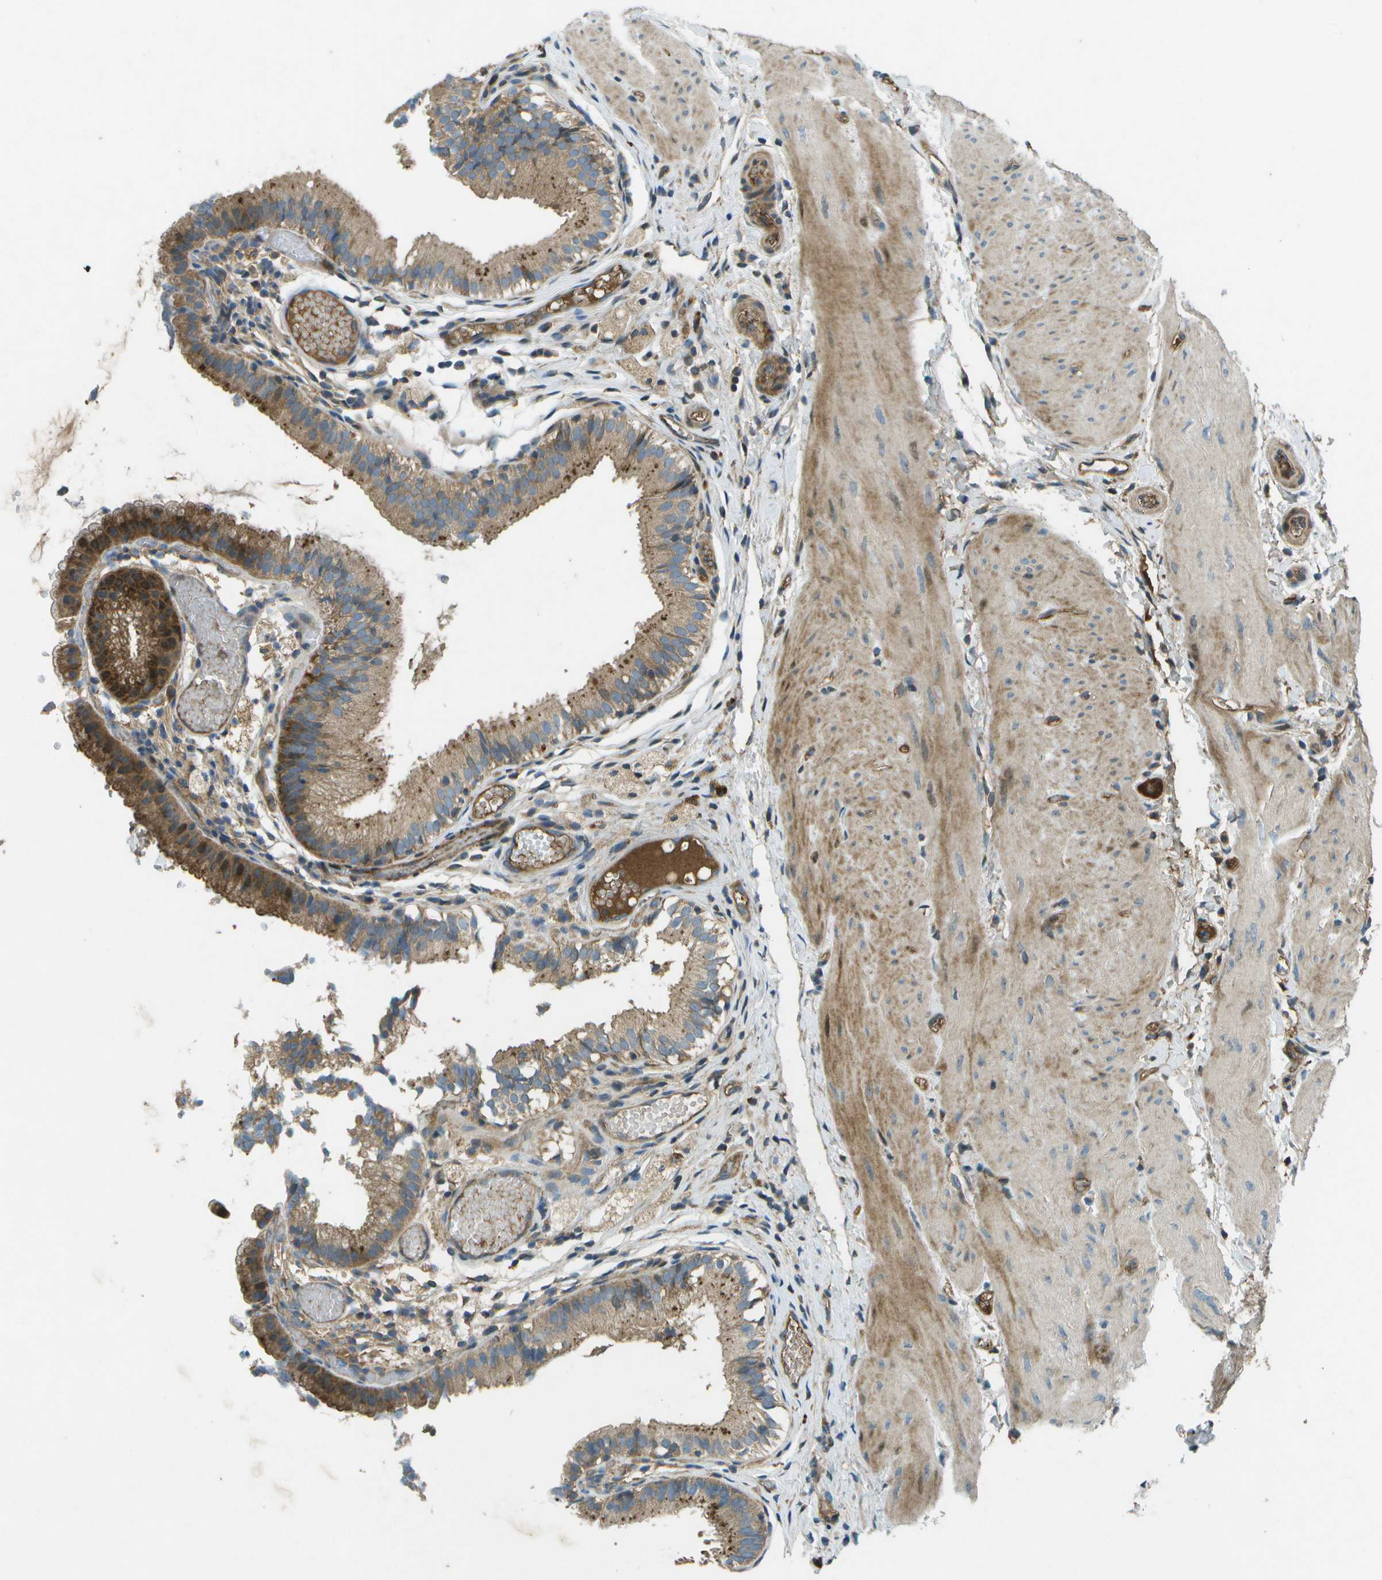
{"staining": {"intensity": "strong", "quantity": ">75%", "location": "cytoplasmic/membranous"}, "tissue": "gallbladder", "cell_type": "Glandular cells", "image_type": "normal", "snomed": [{"axis": "morphology", "description": "Normal tissue, NOS"}, {"axis": "topography", "description": "Gallbladder"}], "caption": "Immunohistochemical staining of benign gallbladder exhibits strong cytoplasmic/membranous protein staining in about >75% of glandular cells. (Brightfield microscopy of DAB IHC at high magnification).", "gene": "PXYLP1", "patient": {"sex": "female", "age": 26}}